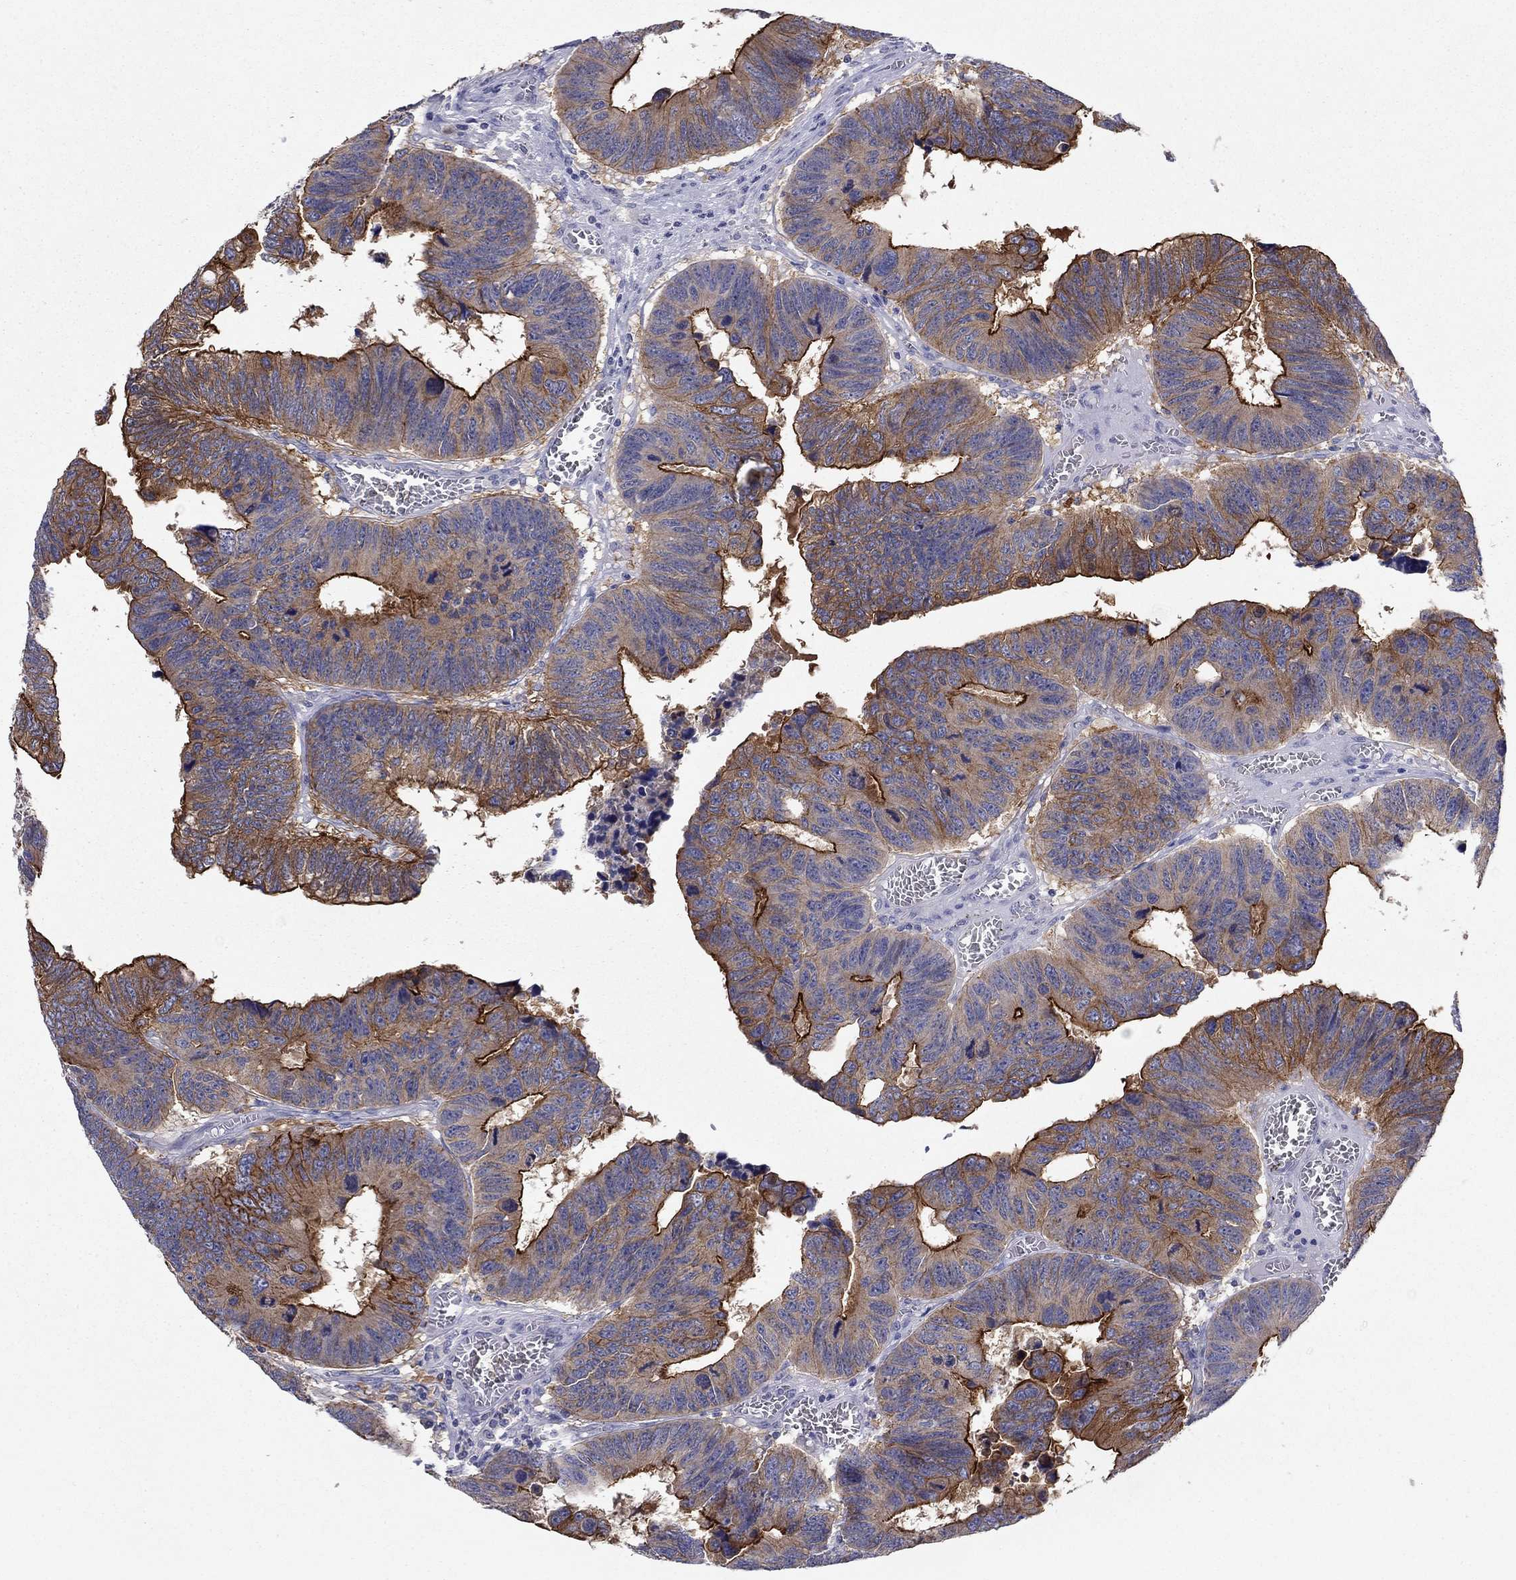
{"staining": {"intensity": "strong", "quantity": "25%-75%", "location": "cytoplasmic/membranous"}, "tissue": "colorectal cancer", "cell_type": "Tumor cells", "image_type": "cancer", "snomed": [{"axis": "morphology", "description": "Adenocarcinoma, NOS"}, {"axis": "topography", "description": "Appendix"}, {"axis": "topography", "description": "Colon"}, {"axis": "topography", "description": "Cecum"}, {"axis": "topography", "description": "Colon asc"}], "caption": "Brown immunohistochemical staining in human colorectal adenocarcinoma demonstrates strong cytoplasmic/membranous staining in about 25%-75% of tumor cells.", "gene": "PLS1", "patient": {"sex": "female", "age": 85}}